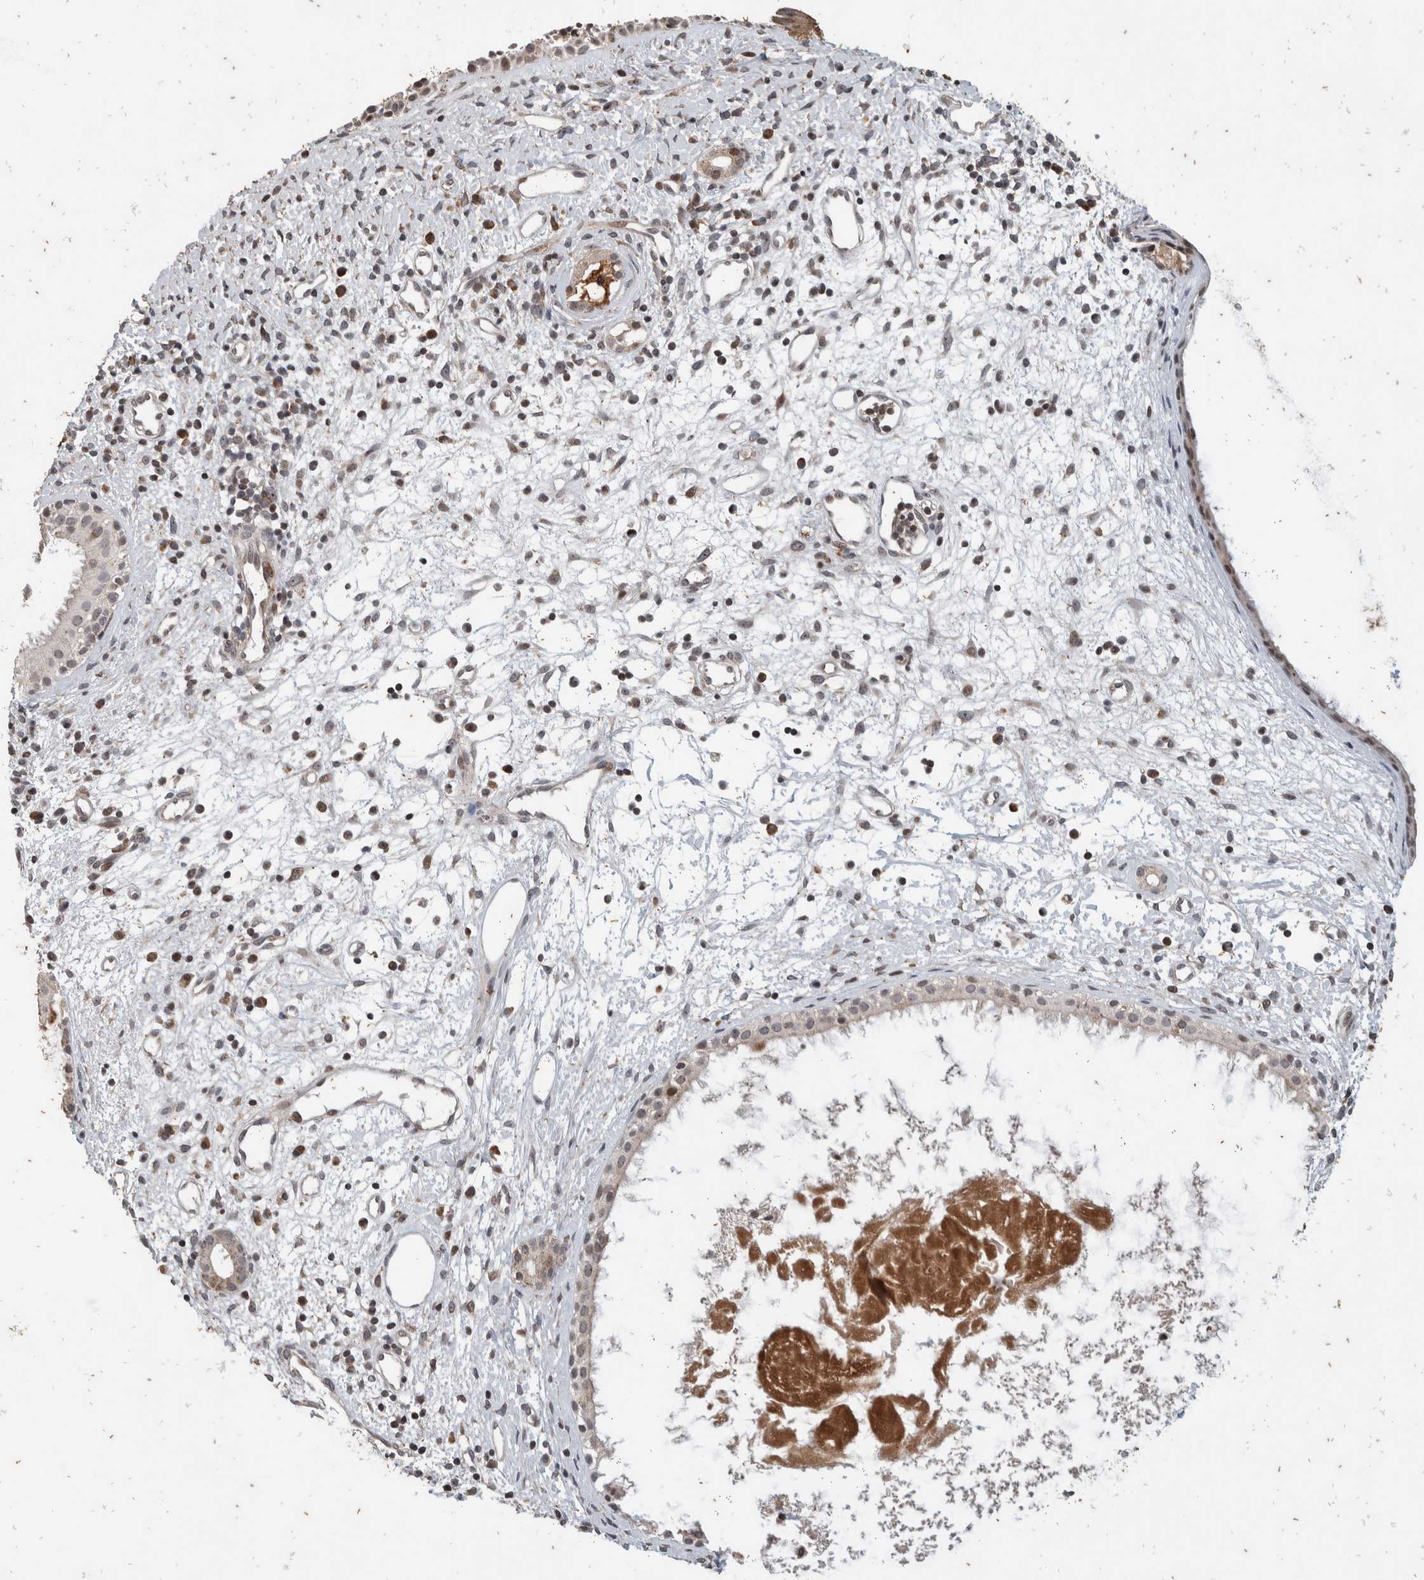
{"staining": {"intensity": "moderate", "quantity": "<25%", "location": "cytoplasmic/membranous,nuclear"}, "tissue": "nasopharynx", "cell_type": "Respiratory epithelial cells", "image_type": "normal", "snomed": [{"axis": "morphology", "description": "Normal tissue, NOS"}, {"axis": "topography", "description": "Nasopharynx"}], "caption": "Protein expression analysis of normal nasopharynx shows moderate cytoplasmic/membranous,nuclear staining in about <25% of respiratory epithelial cells.", "gene": "ATXN7L1", "patient": {"sex": "male", "age": 22}}